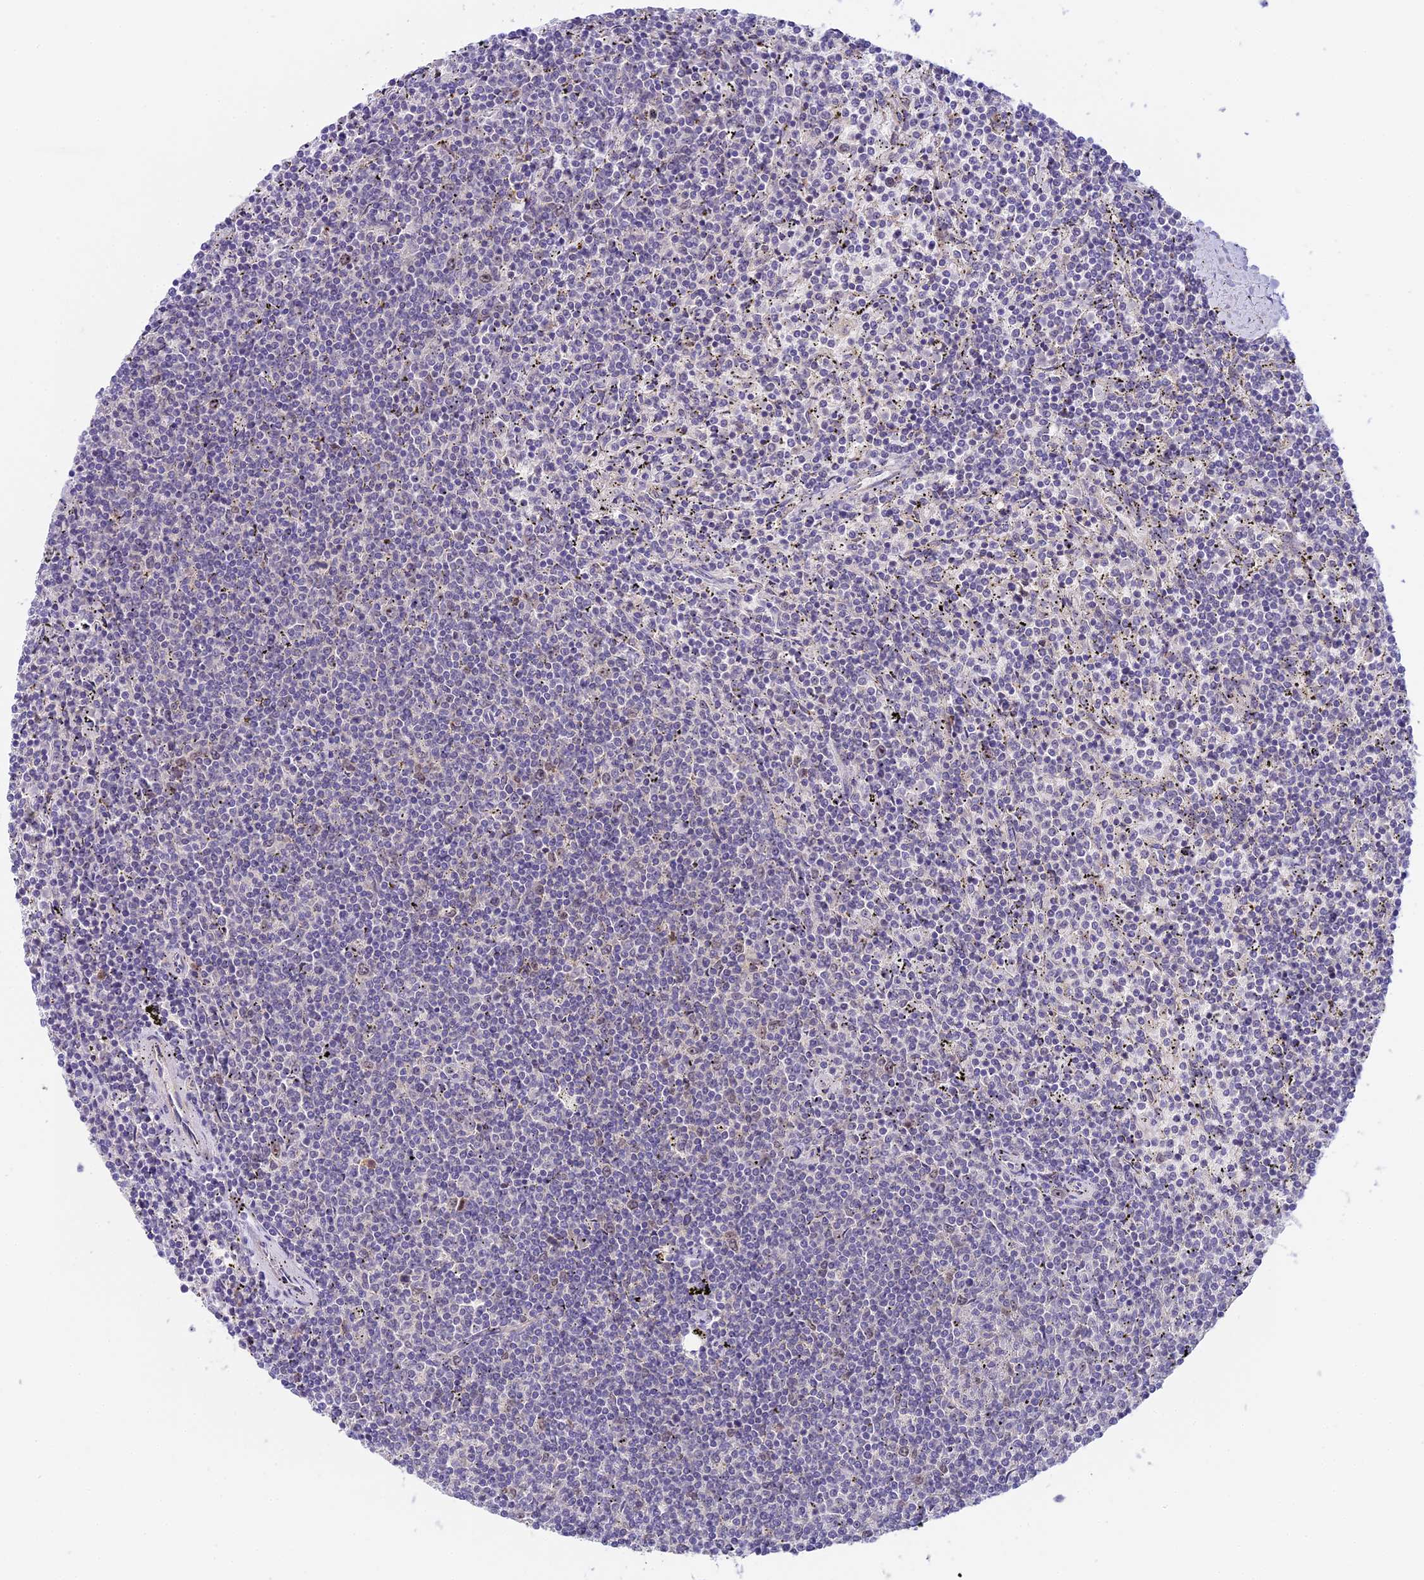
{"staining": {"intensity": "negative", "quantity": "none", "location": "none"}, "tissue": "lymphoma", "cell_type": "Tumor cells", "image_type": "cancer", "snomed": [{"axis": "morphology", "description": "Malignant lymphoma, non-Hodgkin's type, Low grade"}, {"axis": "topography", "description": "Spleen"}], "caption": "Immunohistochemistry (IHC) photomicrograph of neoplastic tissue: human lymphoma stained with DAB shows no significant protein staining in tumor cells. (DAB immunohistochemistry (IHC) visualized using brightfield microscopy, high magnification).", "gene": "RAD51", "patient": {"sex": "female", "age": 50}}